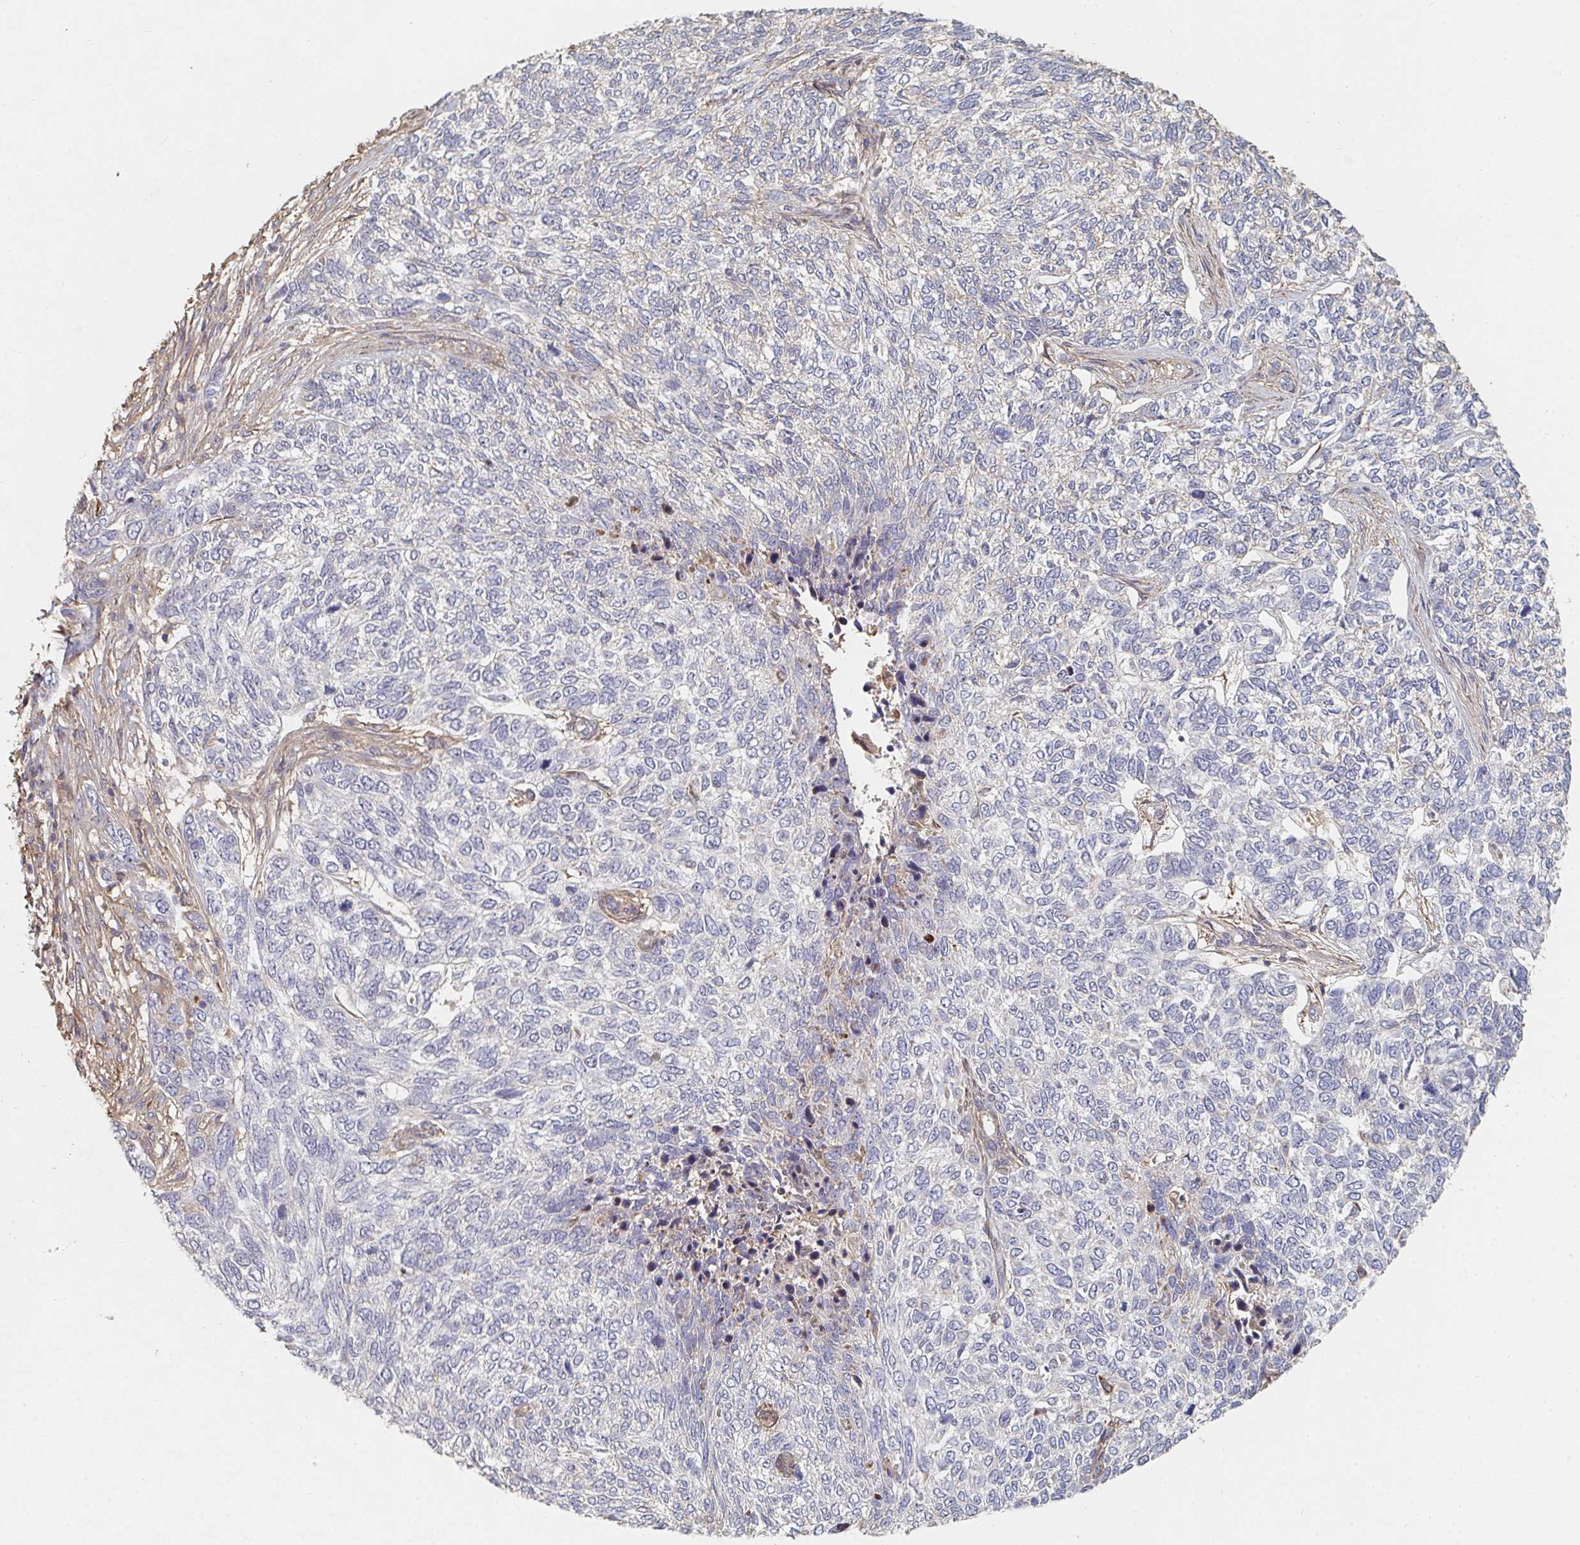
{"staining": {"intensity": "negative", "quantity": "none", "location": "none"}, "tissue": "skin cancer", "cell_type": "Tumor cells", "image_type": "cancer", "snomed": [{"axis": "morphology", "description": "Basal cell carcinoma"}, {"axis": "topography", "description": "Skin"}], "caption": "Human skin cancer (basal cell carcinoma) stained for a protein using immunohistochemistry reveals no expression in tumor cells.", "gene": "PTEN", "patient": {"sex": "female", "age": 65}}